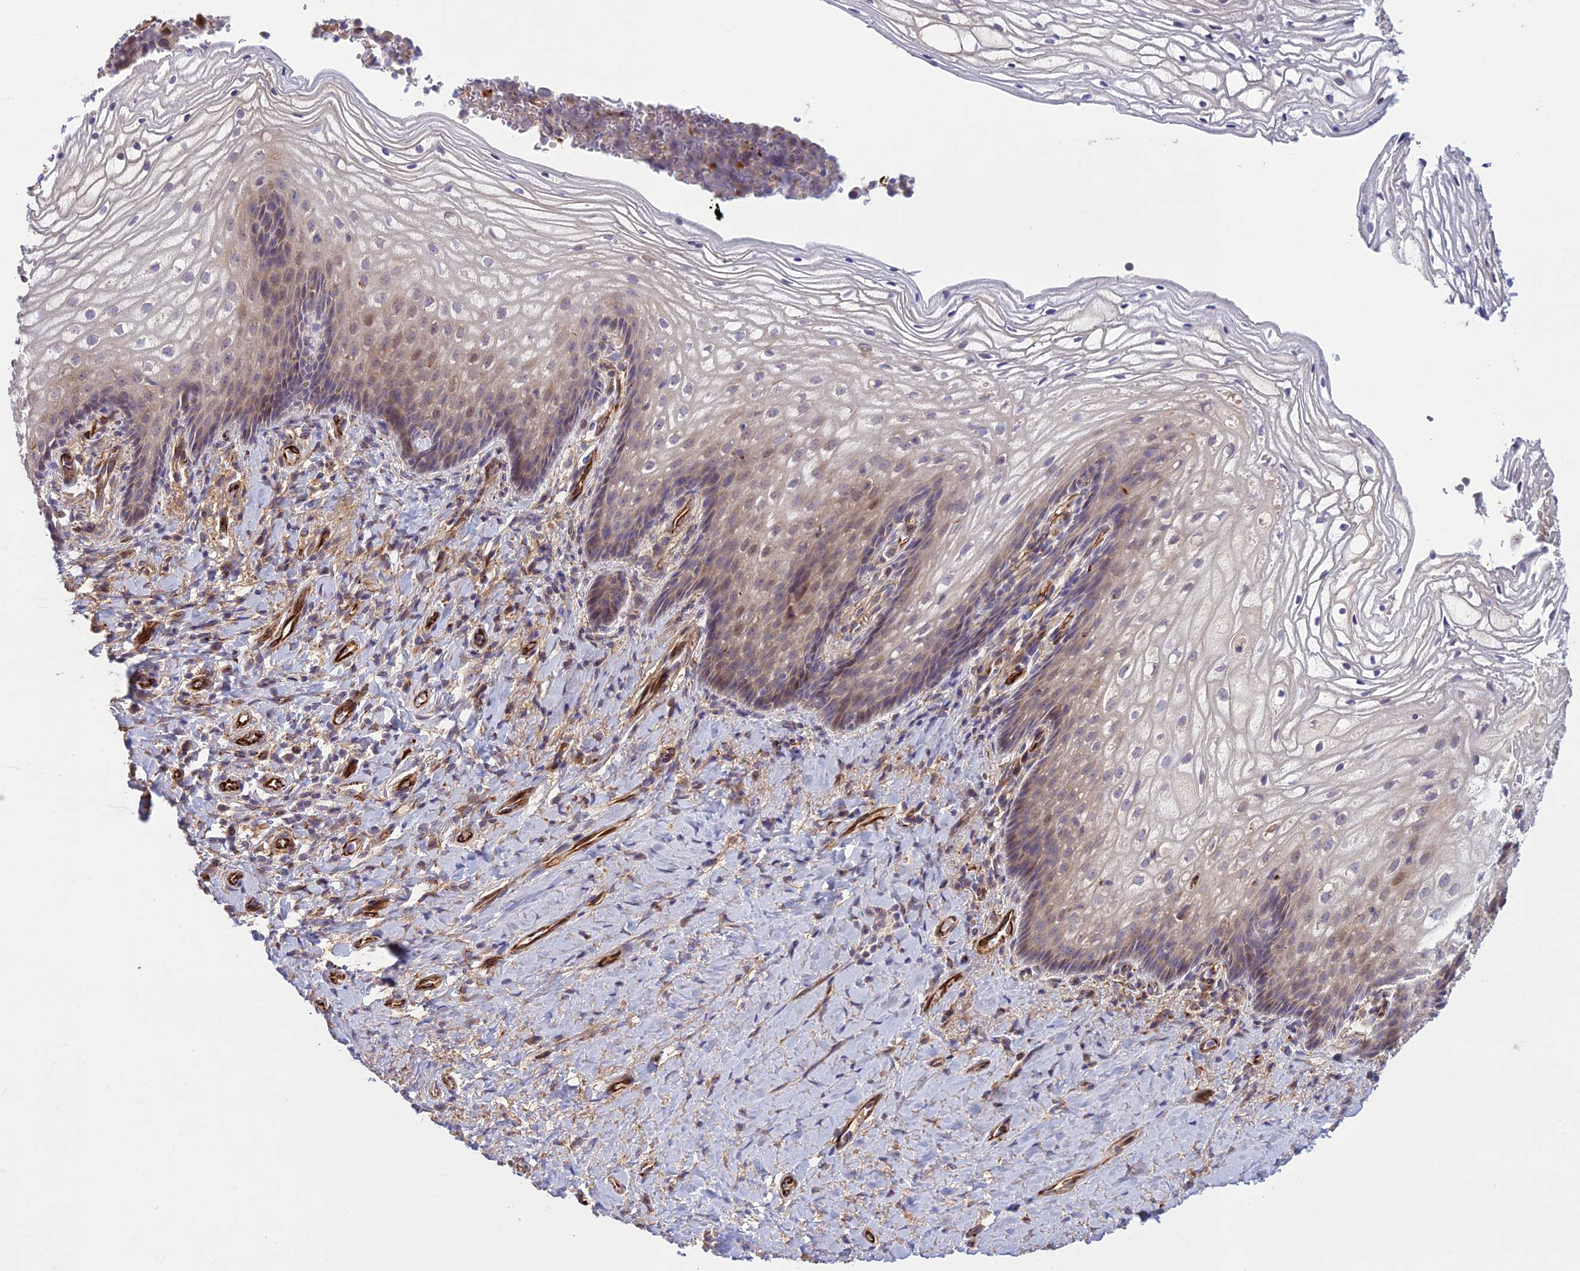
{"staining": {"intensity": "weak", "quantity": "<25%", "location": "cytoplasmic/membranous,nuclear"}, "tissue": "vagina", "cell_type": "Squamous epithelial cells", "image_type": "normal", "snomed": [{"axis": "morphology", "description": "Normal tissue, NOS"}, {"axis": "topography", "description": "Vagina"}], "caption": "Immunohistochemistry image of benign human vagina stained for a protein (brown), which reveals no staining in squamous epithelial cells.", "gene": "ST8SIA5", "patient": {"sex": "female", "age": 60}}